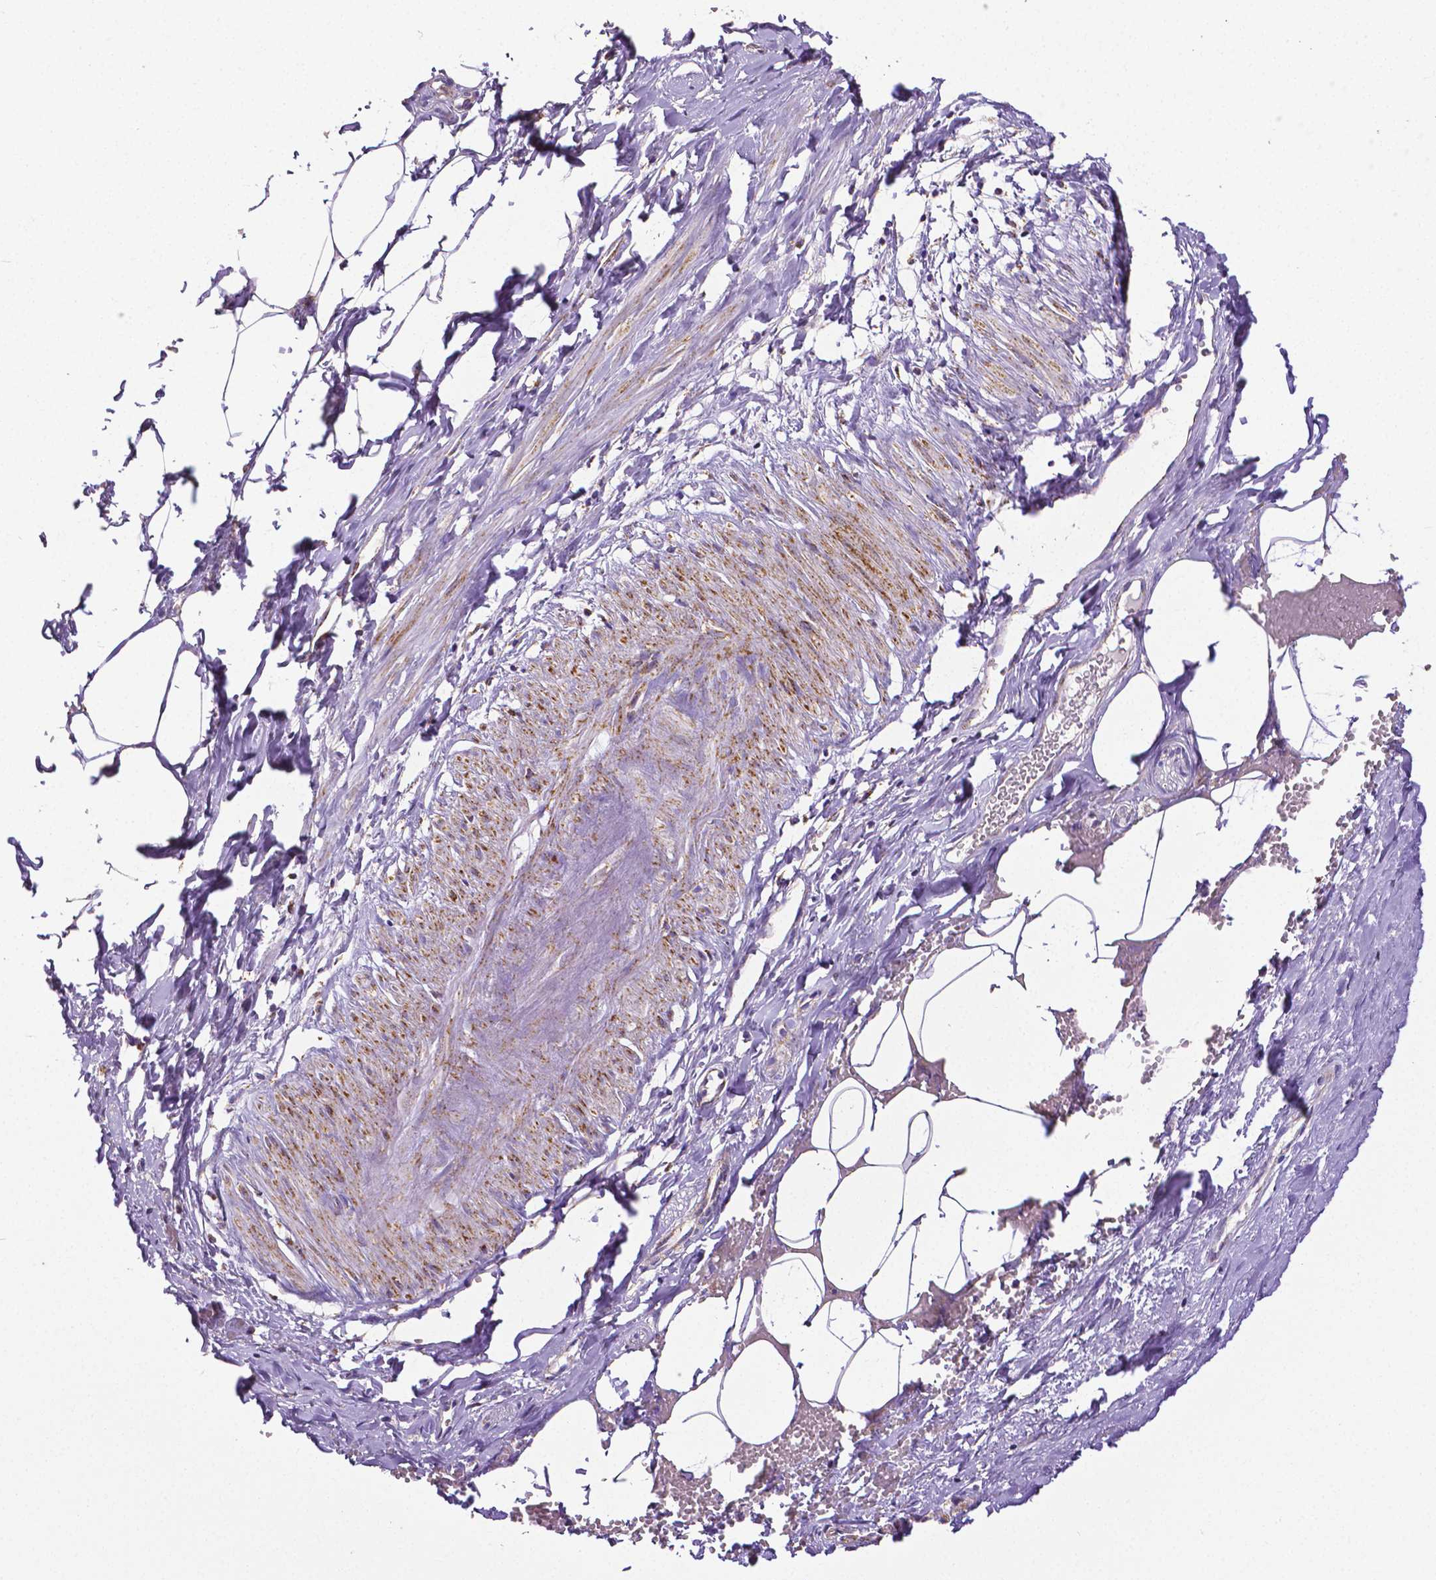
{"staining": {"intensity": "negative", "quantity": "none", "location": "none"}, "tissue": "adipose tissue", "cell_type": "Adipocytes", "image_type": "normal", "snomed": [{"axis": "morphology", "description": "Normal tissue, NOS"}, {"axis": "topography", "description": "Prostate"}, {"axis": "topography", "description": "Peripheral nerve tissue"}], "caption": "This is an immunohistochemistry (IHC) image of normal human adipose tissue. There is no staining in adipocytes.", "gene": "MACC1", "patient": {"sex": "male", "age": 55}}